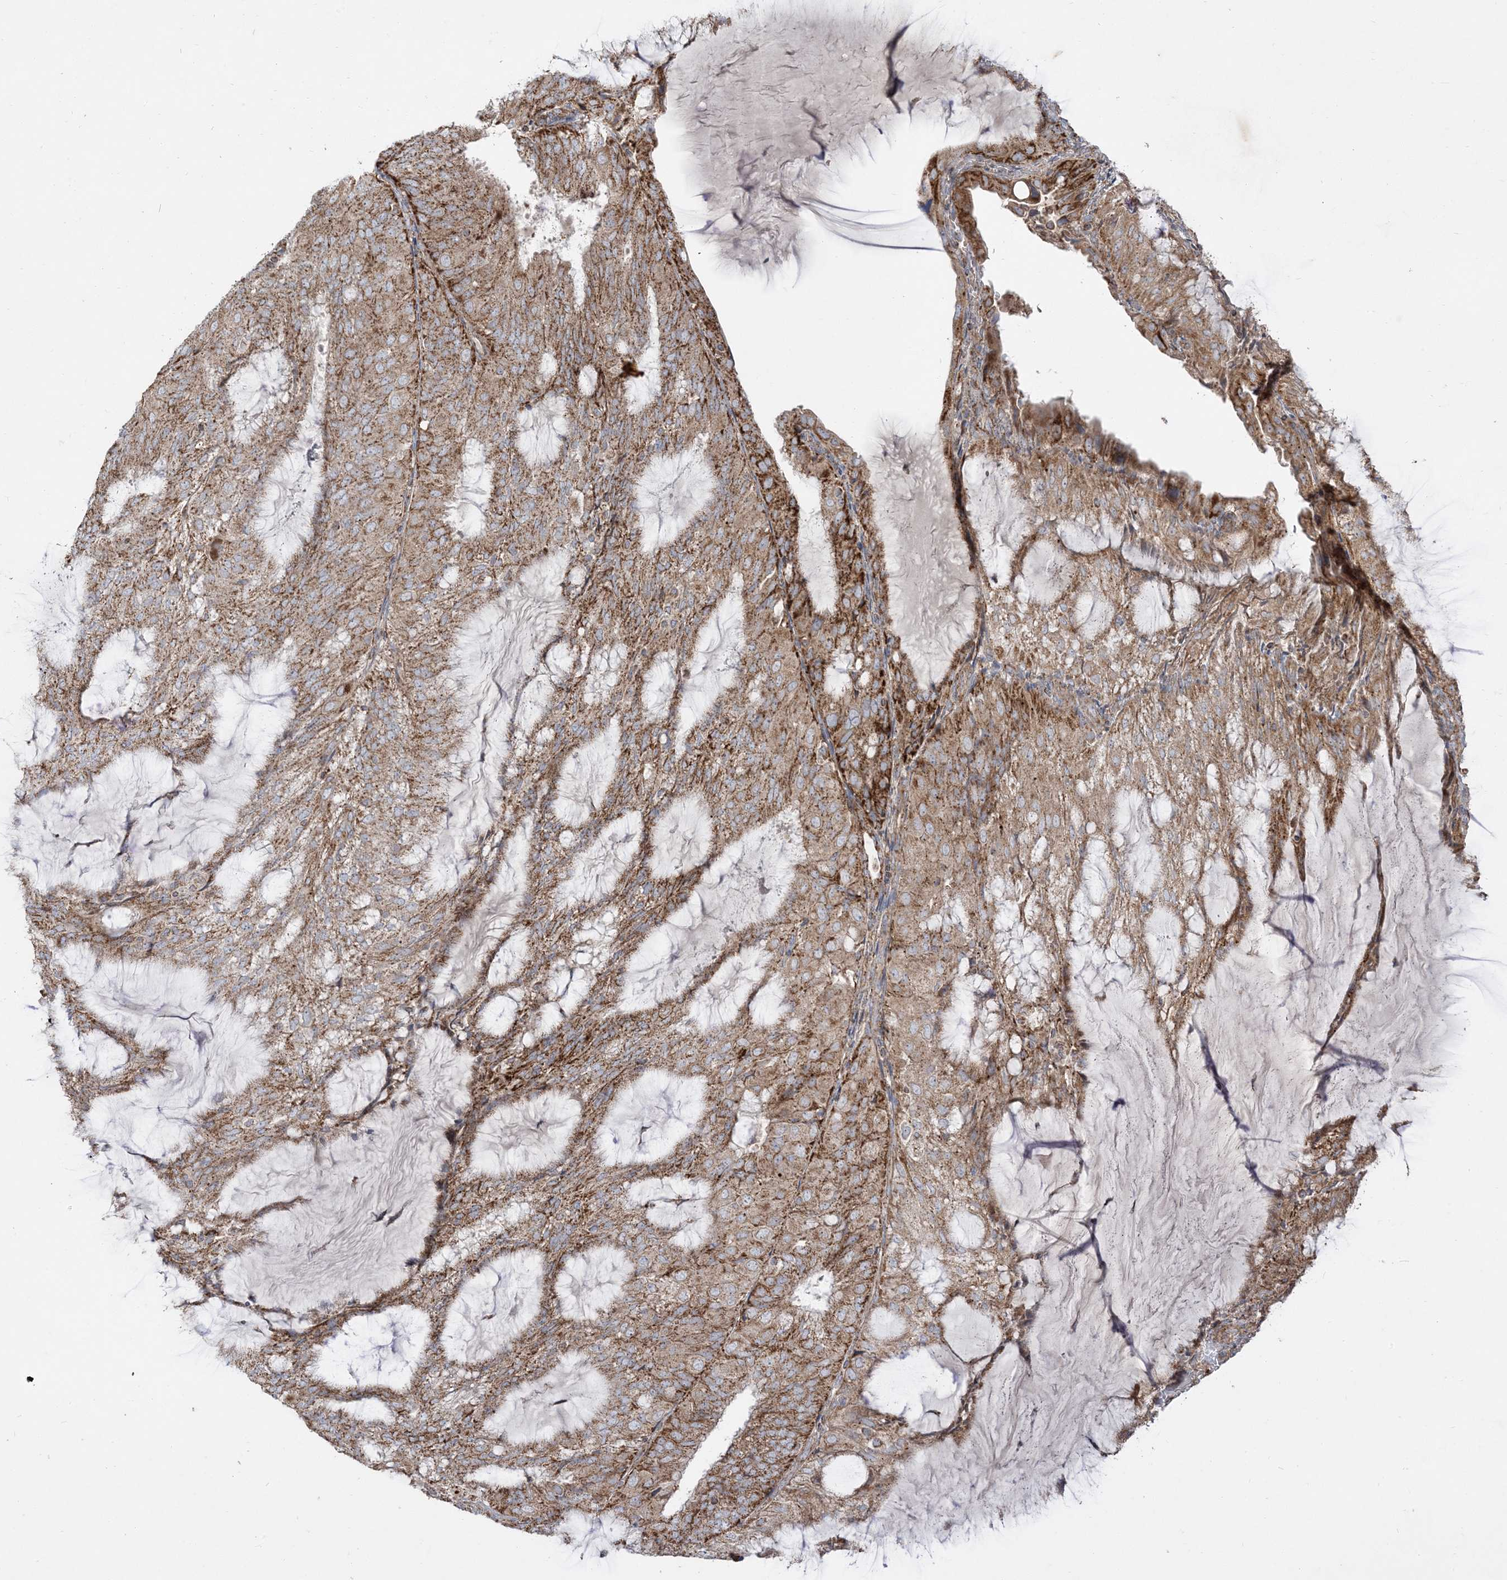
{"staining": {"intensity": "moderate", "quantity": ">75%", "location": "cytoplasmic/membranous"}, "tissue": "endometrial cancer", "cell_type": "Tumor cells", "image_type": "cancer", "snomed": [{"axis": "morphology", "description": "Adenocarcinoma, NOS"}, {"axis": "topography", "description": "Endometrium"}], "caption": "Protein analysis of endometrial cancer (adenocarcinoma) tissue displays moderate cytoplasmic/membranous expression in about >75% of tumor cells.", "gene": "AARS2", "patient": {"sex": "female", "age": 81}}